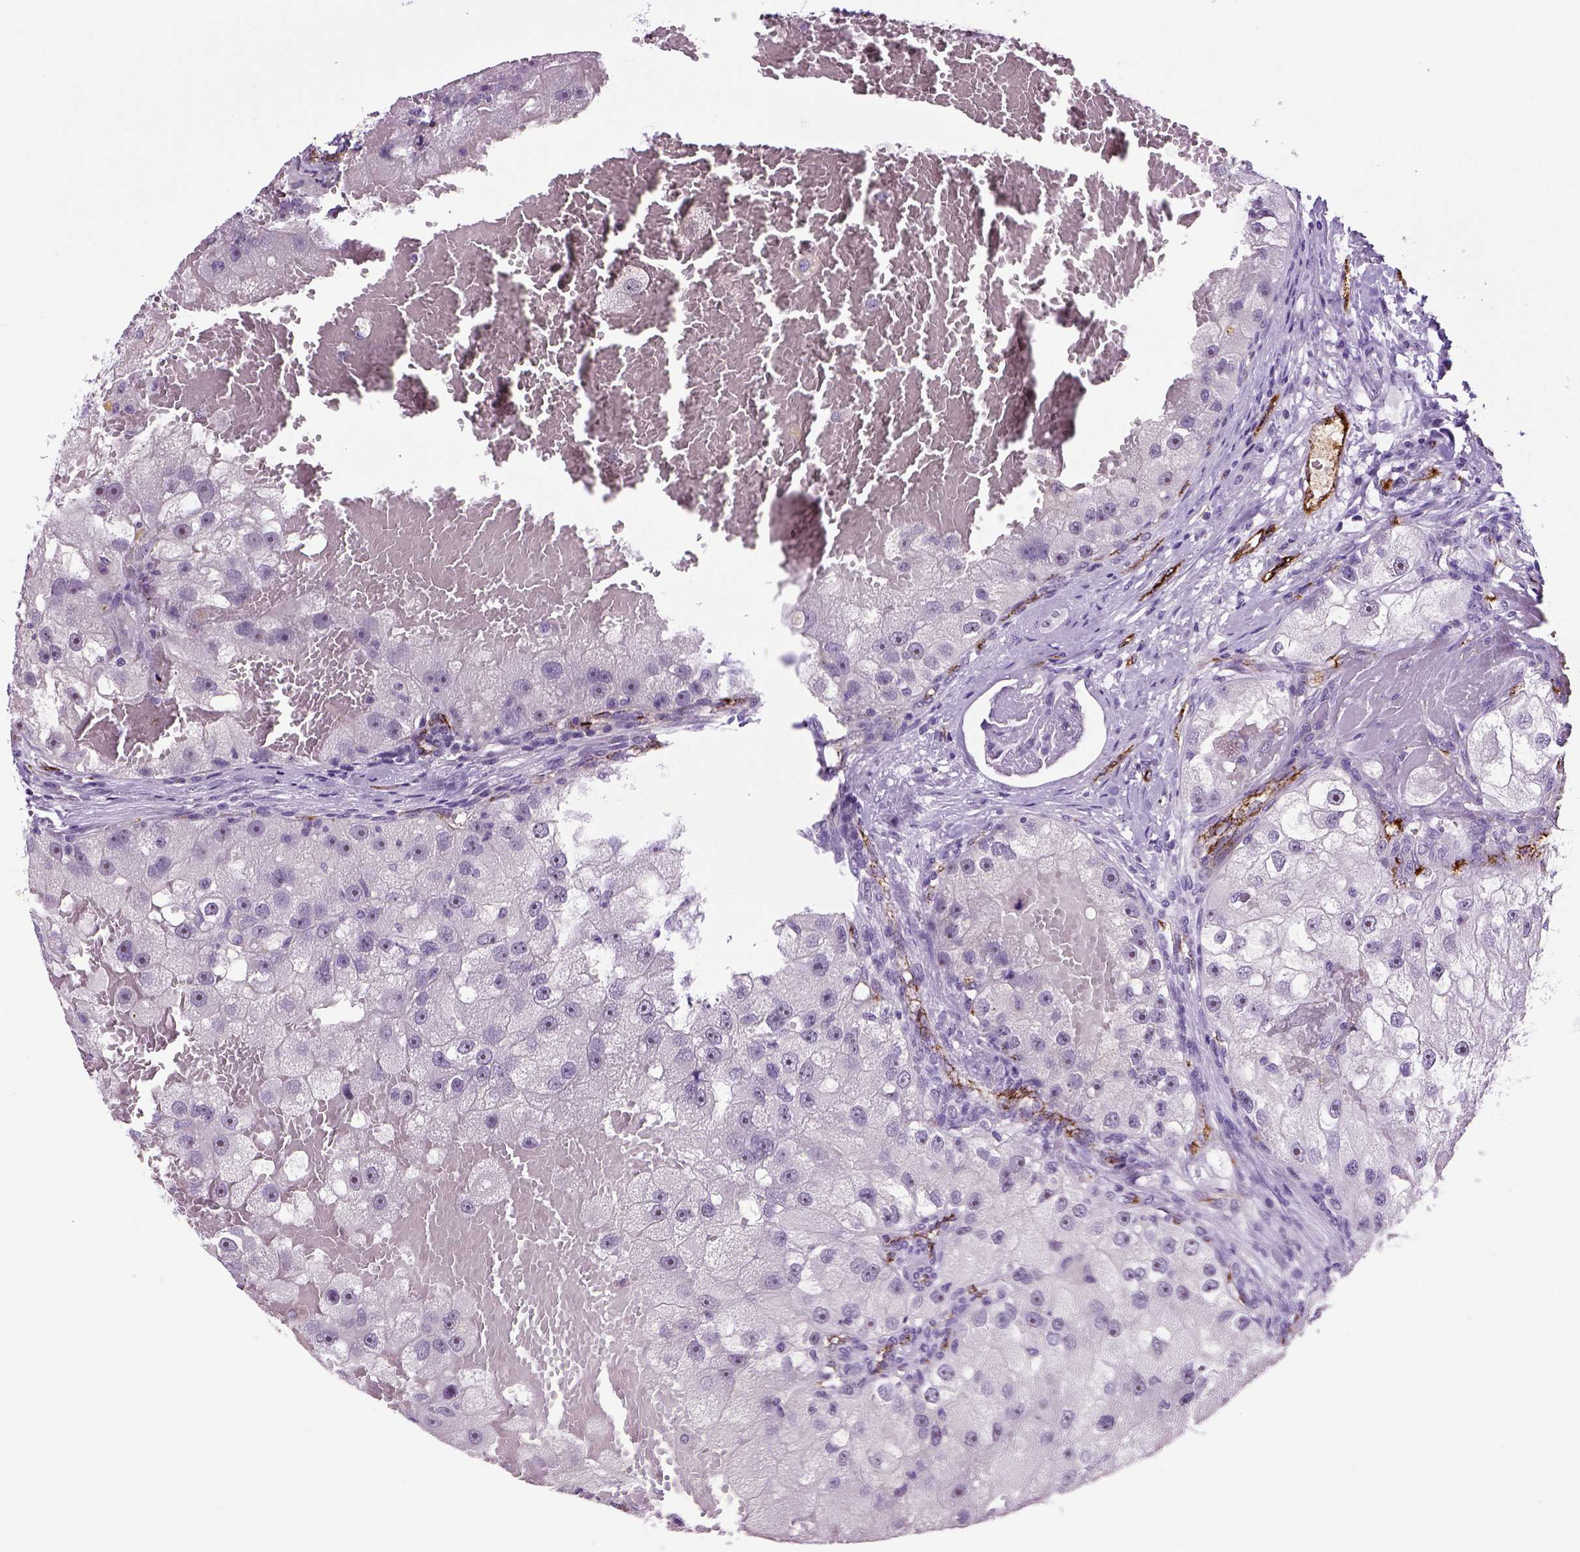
{"staining": {"intensity": "negative", "quantity": "none", "location": "none"}, "tissue": "renal cancer", "cell_type": "Tumor cells", "image_type": "cancer", "snomed": [{"axis": "morphology", "description": "Adenocarcinoma, NOS"}, {"axis": "topography", "description": "Kidney"}], "caption": "Immunohistochemical staining of renal cancer (adenocarcinoma) displays no significant staining in tumor cells. (DAB (3,3'-diaminobenzidine) immunohistochemistry with hematoxylin counter stain).", "gene": "VWF", "patient": {"sex": "male", "age": 63}}